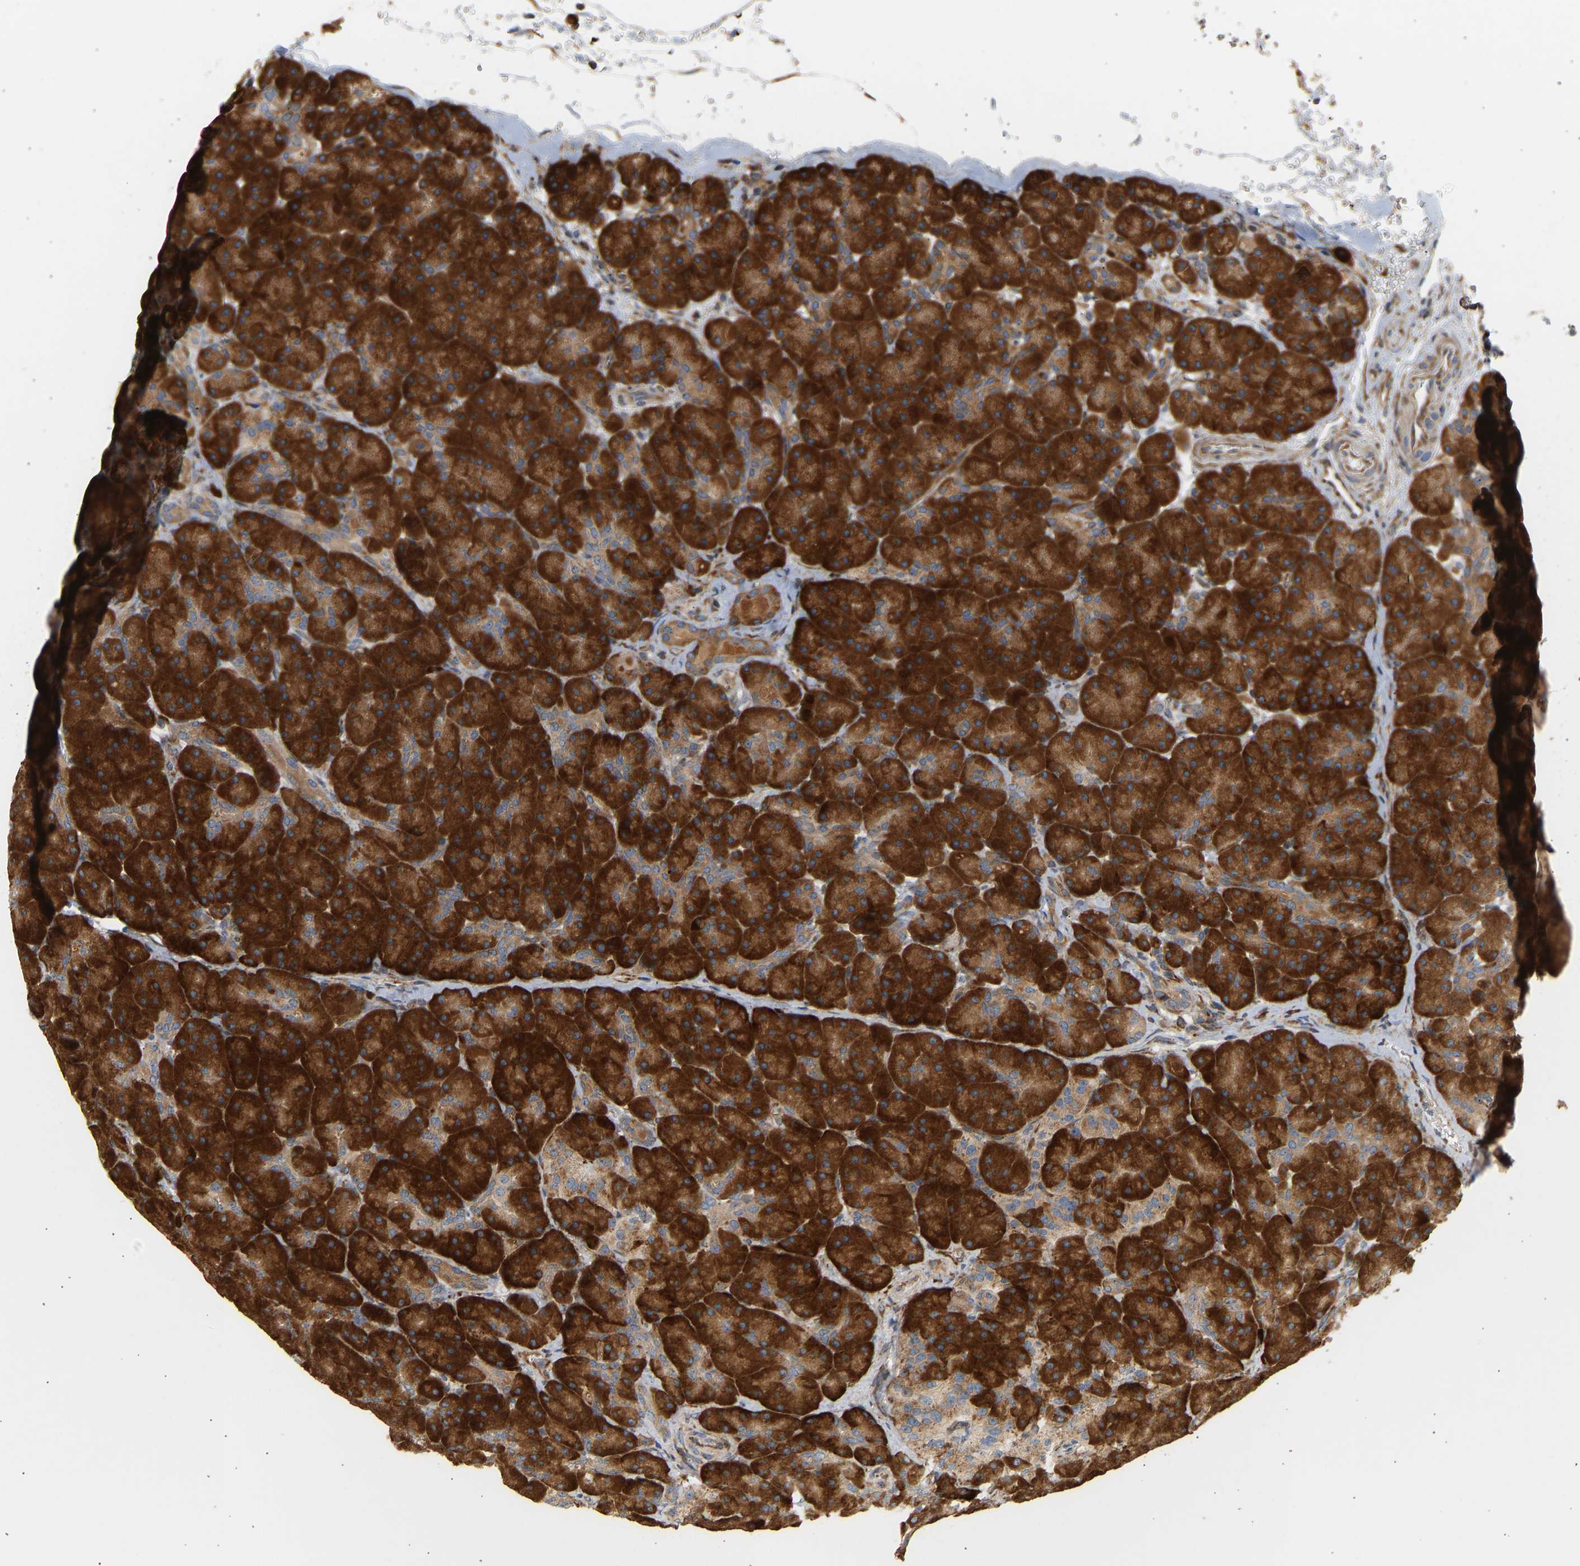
{"staining": {"intensity": "strong", "quantity": ">75%", "location": "cytoplasmic/membranous"}, "tissue": "pancreas", "cell_type": "Exocrine glandular cells", "image_type": "normal", "snomed": [{"axis": "morphology", "description": "Normal tissue, NOS"}, {"axis": "topography", "description": "Pancreas"}], "caption": "This image displays immunohistochemistry staining of unremarkable pancreas, with high strong cytoplasmic/membranous positivity in approximately >75% of exocrine glandular cells.", "gene": "RPS14", "patient": {"sex": "male", "age": 66}}